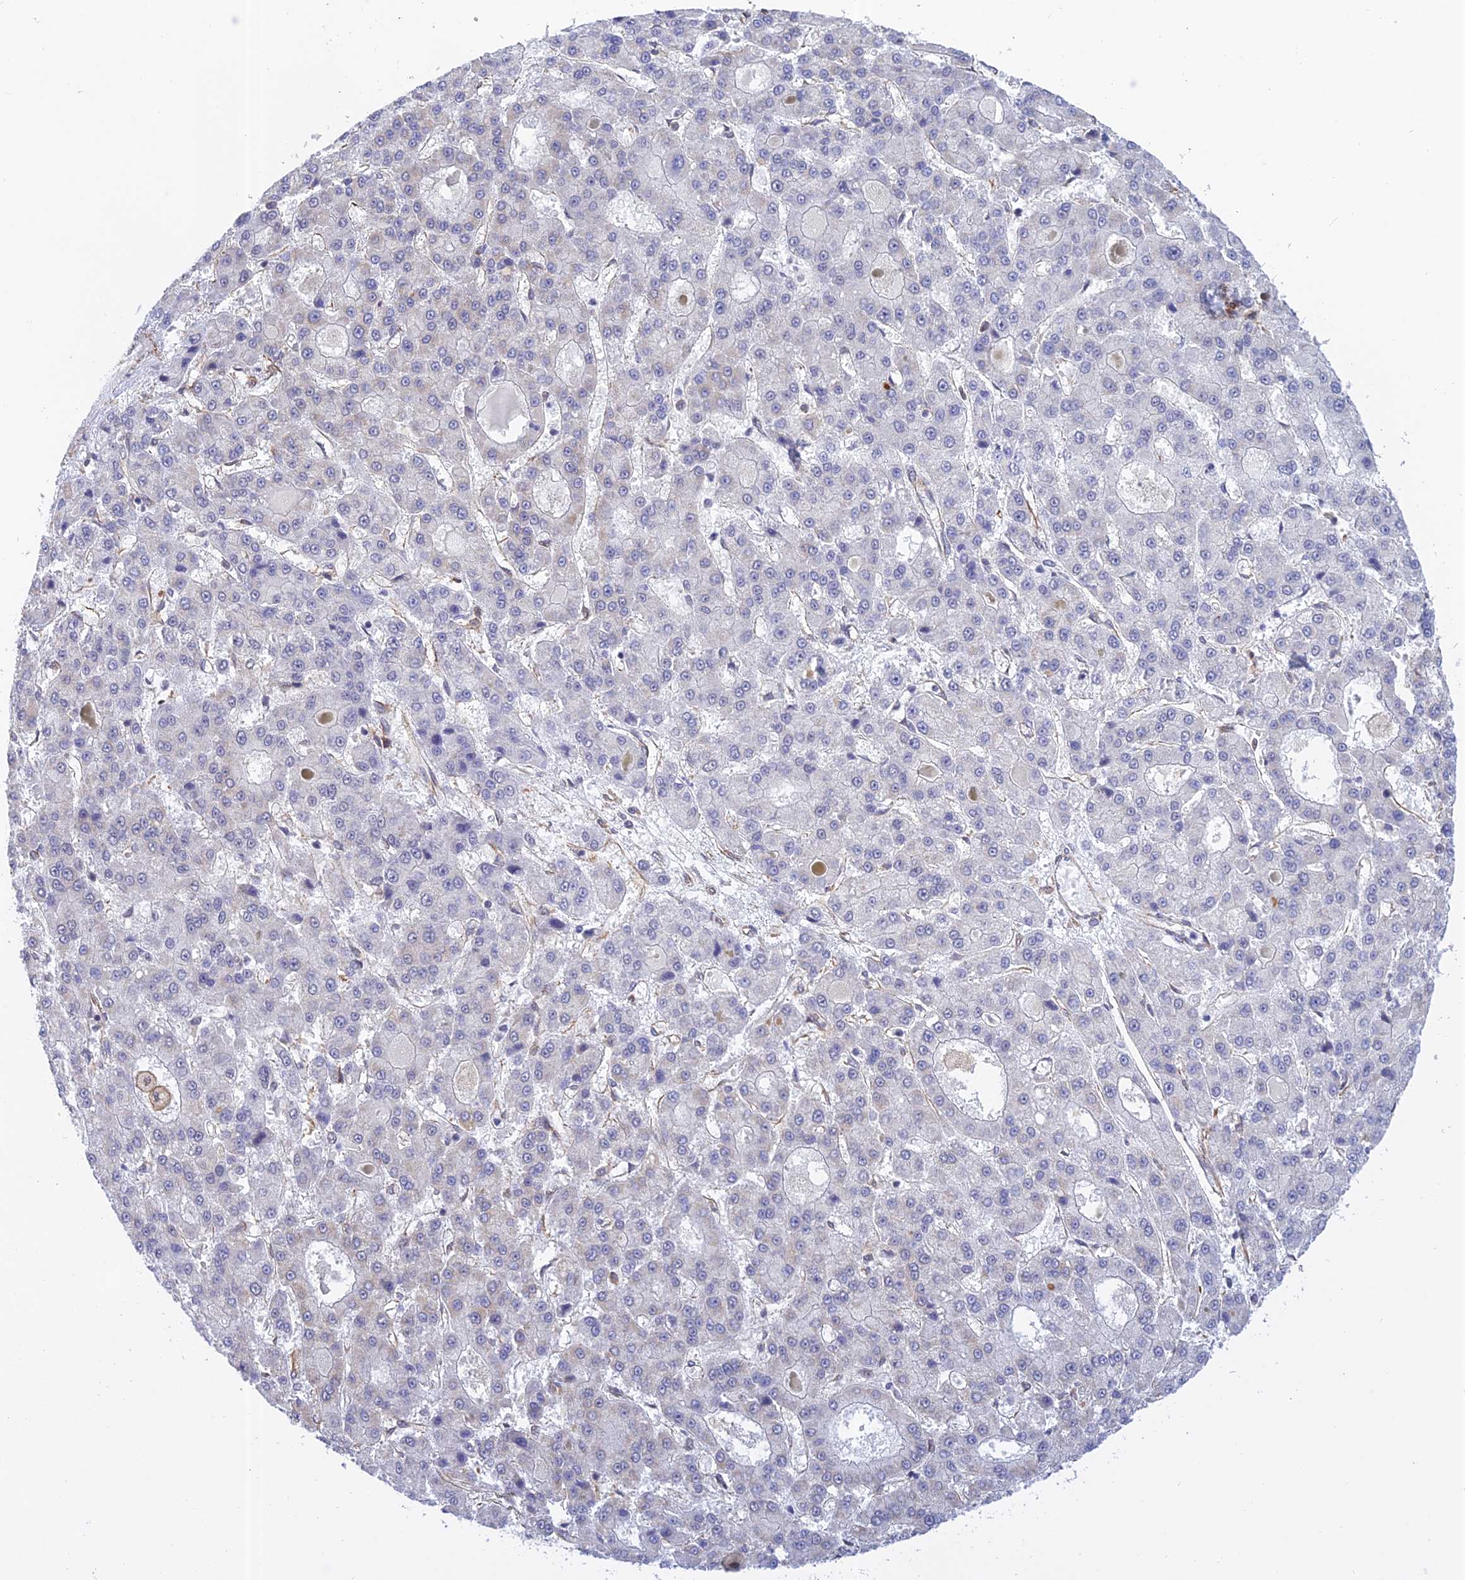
{"staining": {"intensity": "negative", "quantity": "none", "location": "none"}, "tissue": "liver cancer", "cell_type": "Tumor cells", "image_type": "cancer", "snomed": [{"axis": "morphology", "description": "Carcinoma, Hepatocellular, NOS"}, {"axis": "topography", "description": "Liver"}], "caption": "IHC of liver hepatocellular carcinoma shows no expression in tumor cells.", "gene": "PAGR1", "patient": {"sex": "male", "age": 70}}